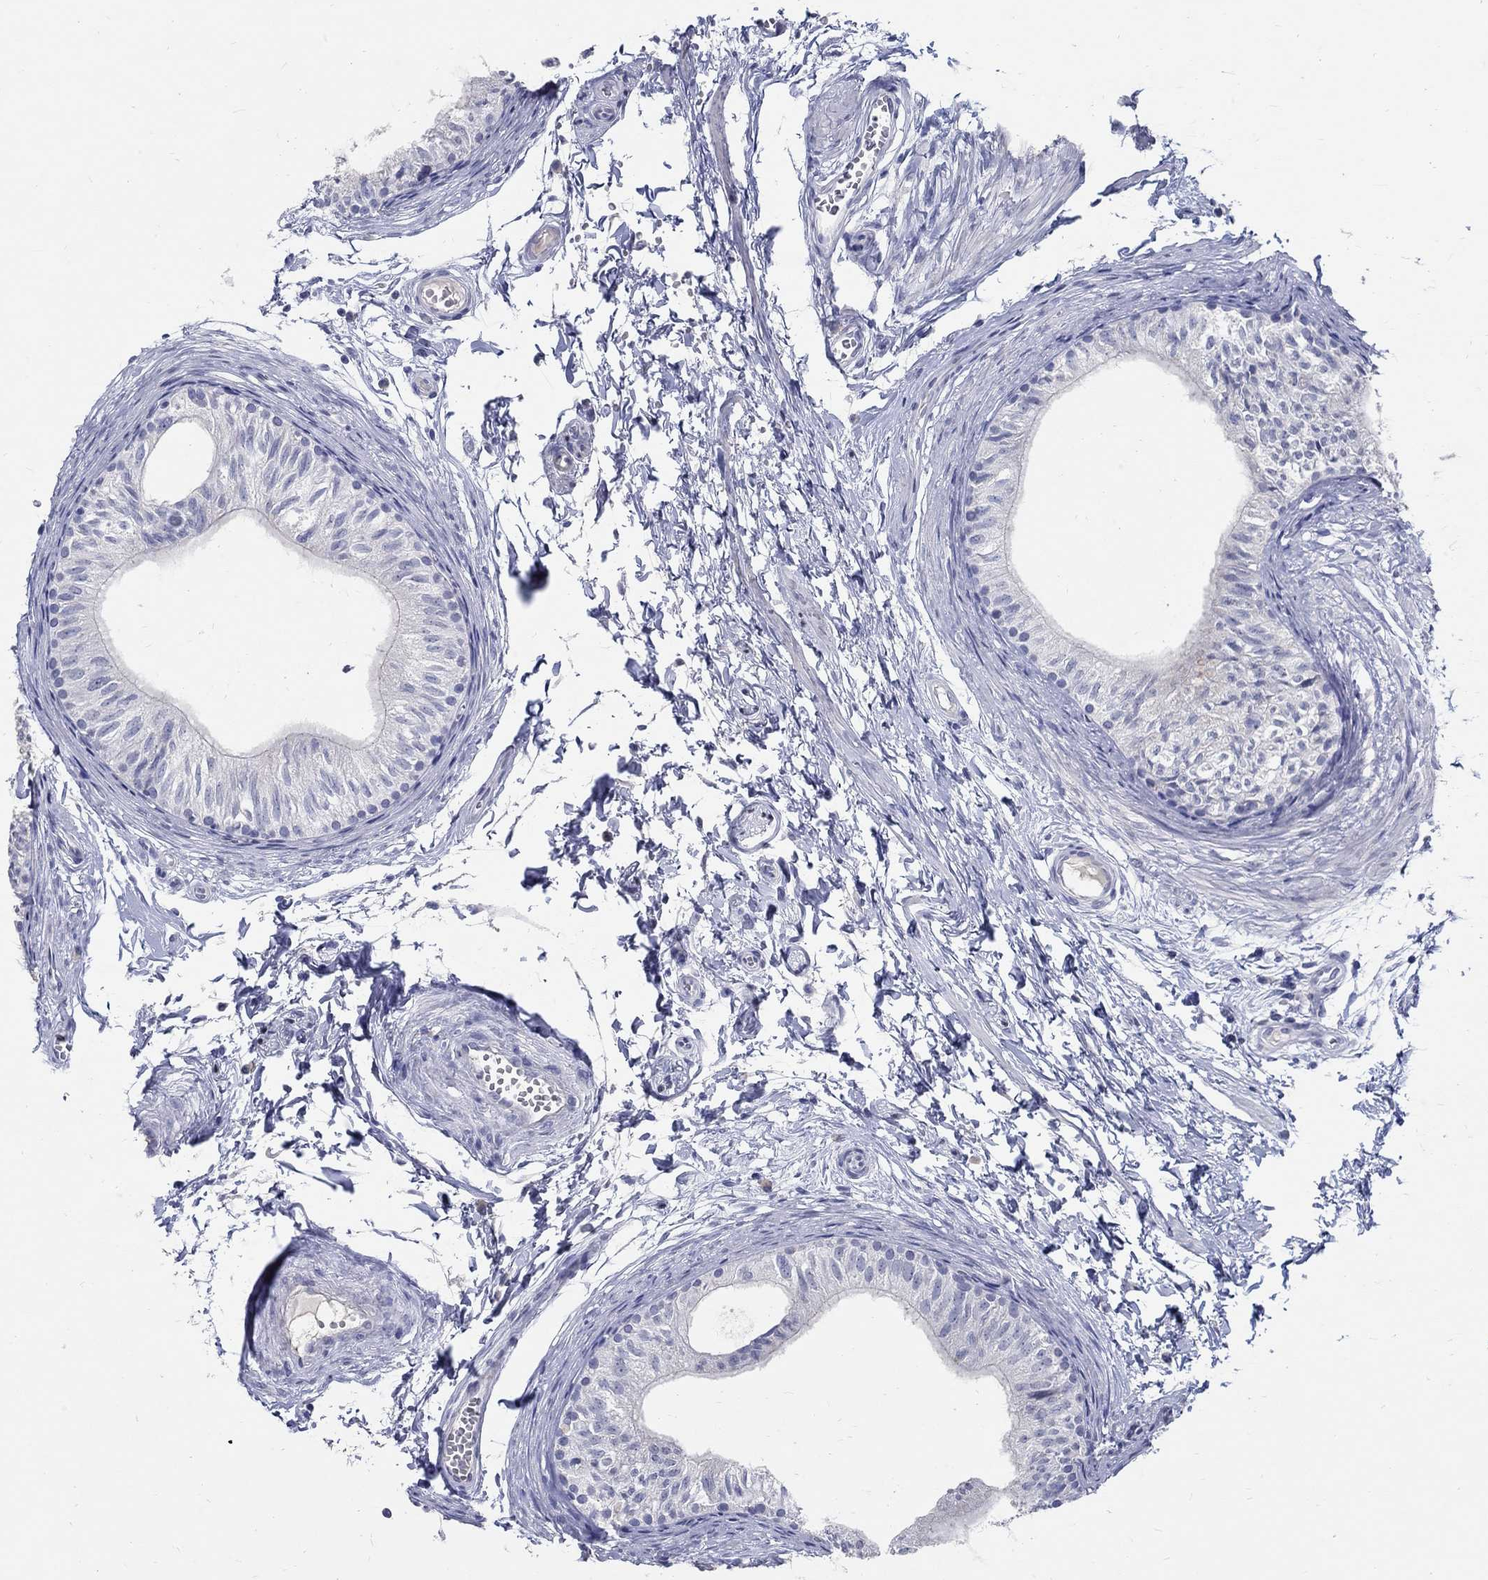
{"staining": {"intensity": "negative", "quantity": "none", "location": "none"}, "tissue": "epididymis", "cell_type": "Glandular cells", "image_type": "normal", "snomed": [{"axis": "morphology", "description": "Normal tissue, NOS"}, {"axis": "topography", "description": "Epididymis"}], "caption": "Human epididymis stained for a protein using IHC shows no expression in glandular cells.", "gene": "SOX2", "patient": {"sex": "male", "age": 22}}